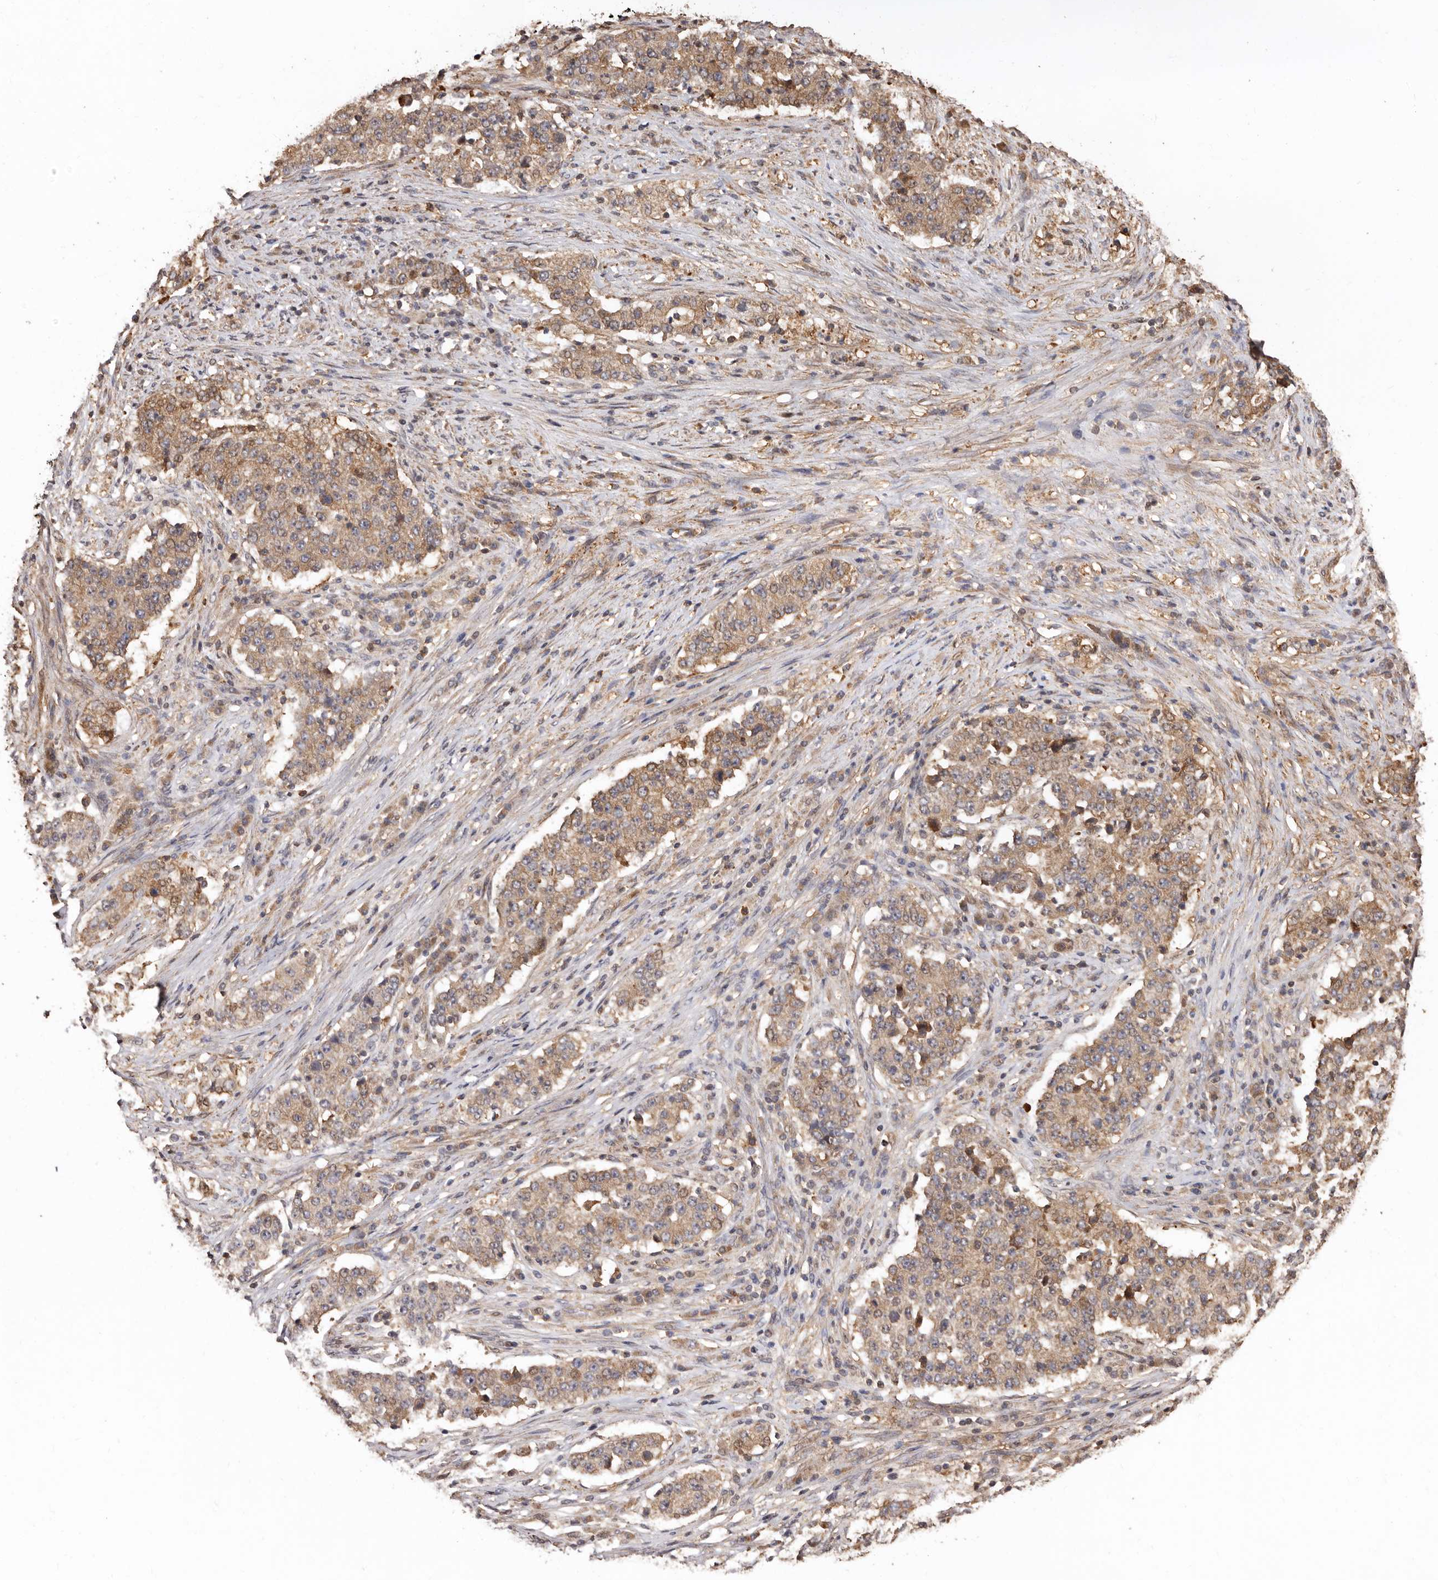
{"staining": {"intensity": "moderate", "quantity": ">75%", "location": "cytoplasmic/membranous"}, "tissue": "stomach cancer", "cell_type": "Tumor cells", "image_type": "cancer", "snomed": [{"axis": "morphology", "description": "Adenocarcinoma, NOS"}, {"axis": "topography", "description": "Stomach"}], "caption": "Adenocarcinoma (stomach) stained with a brown dye shows moderate cytoplasmic/membranous positive expression in about >75% of tumor cells.", "gene": "COQ8B", "patient": {"sex": "male", "age": 59}}